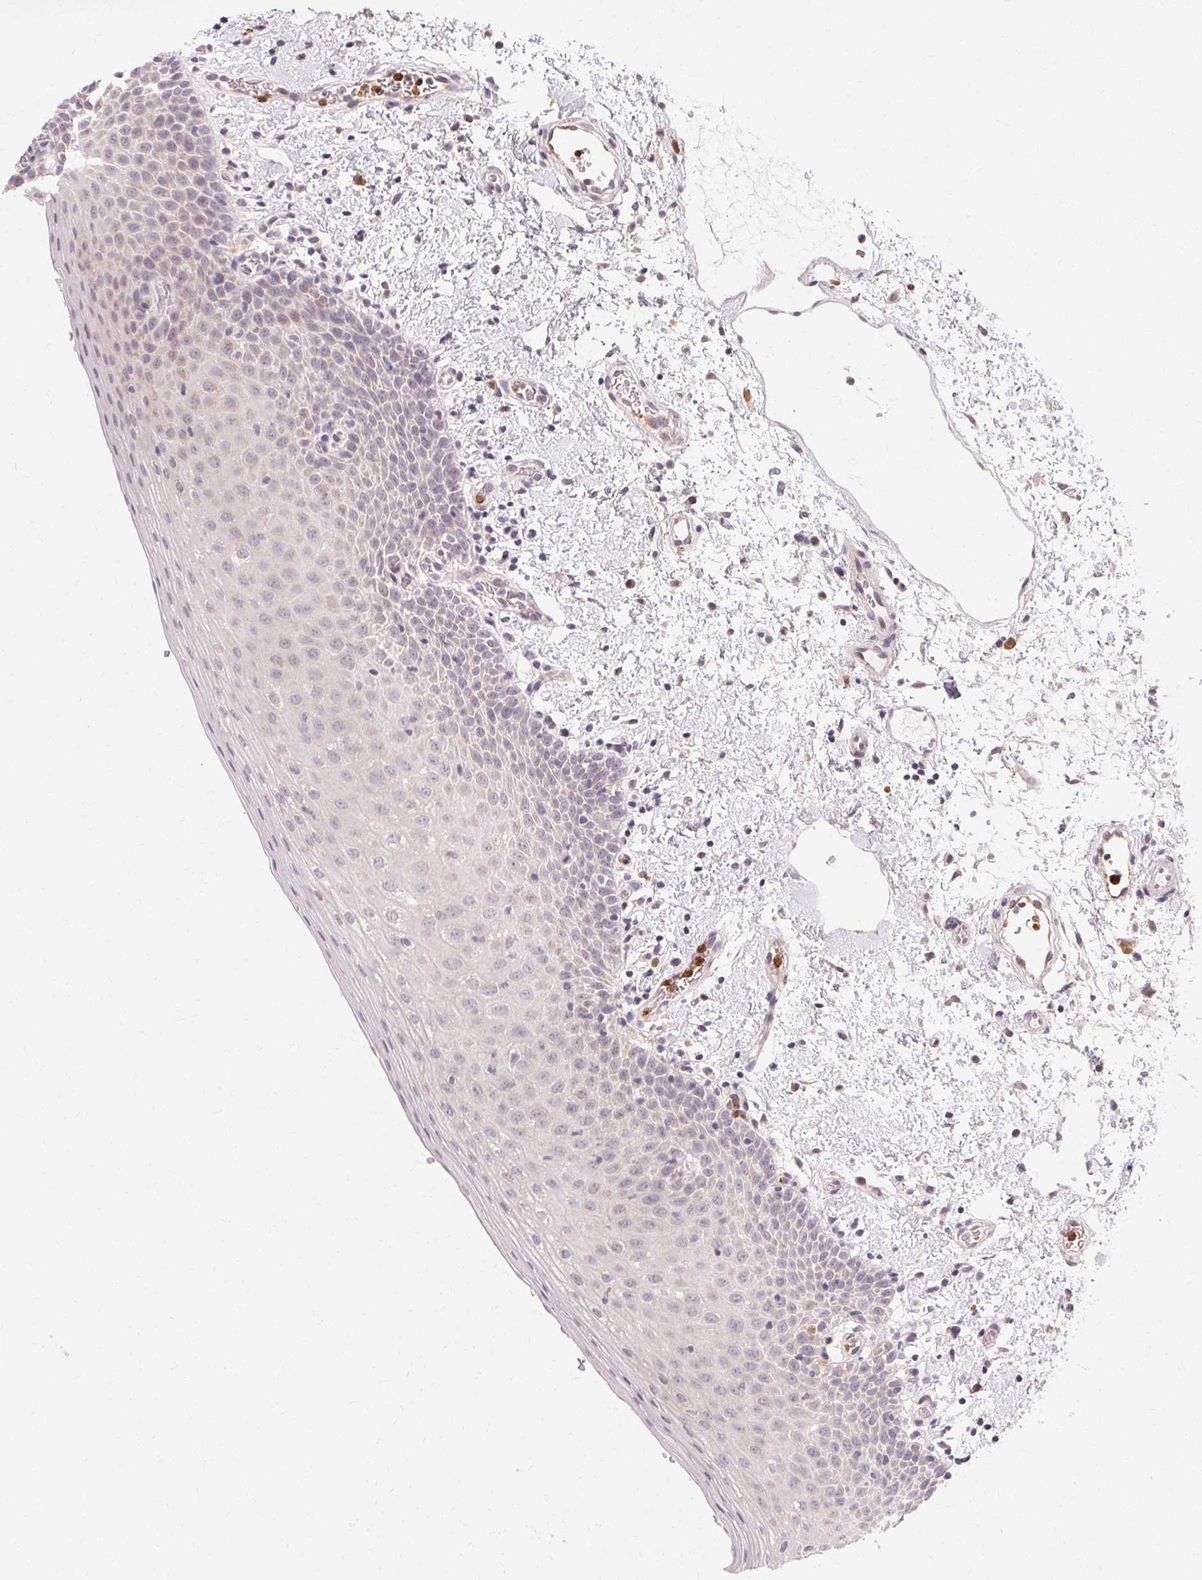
{"staining": {"intensity": "negative", "quantity": "none", "location": "none"}, "tissue": "oral mucosa", "cell_type": "Squamous epithelial cells", "image_type": "normal", "snomed": [{"axis": "morphology", "description": "Normal tissue, NOS"}, {"axis": "topography", "description": "Oral tissue"}, {"axis": "topography", "description": "Head-Neck"}], "caption": "Micrograph shows no significant protein expression in squamous epithelial cells of benign oral mucosa. Brightfield microscopy of immunohistochemistry (IHC) stained with DAB (brown) and hematoxylin (blue), captured at high magnification.", "gene": "CLCNKA", "patient": {"sex": "female", "age": 55}}